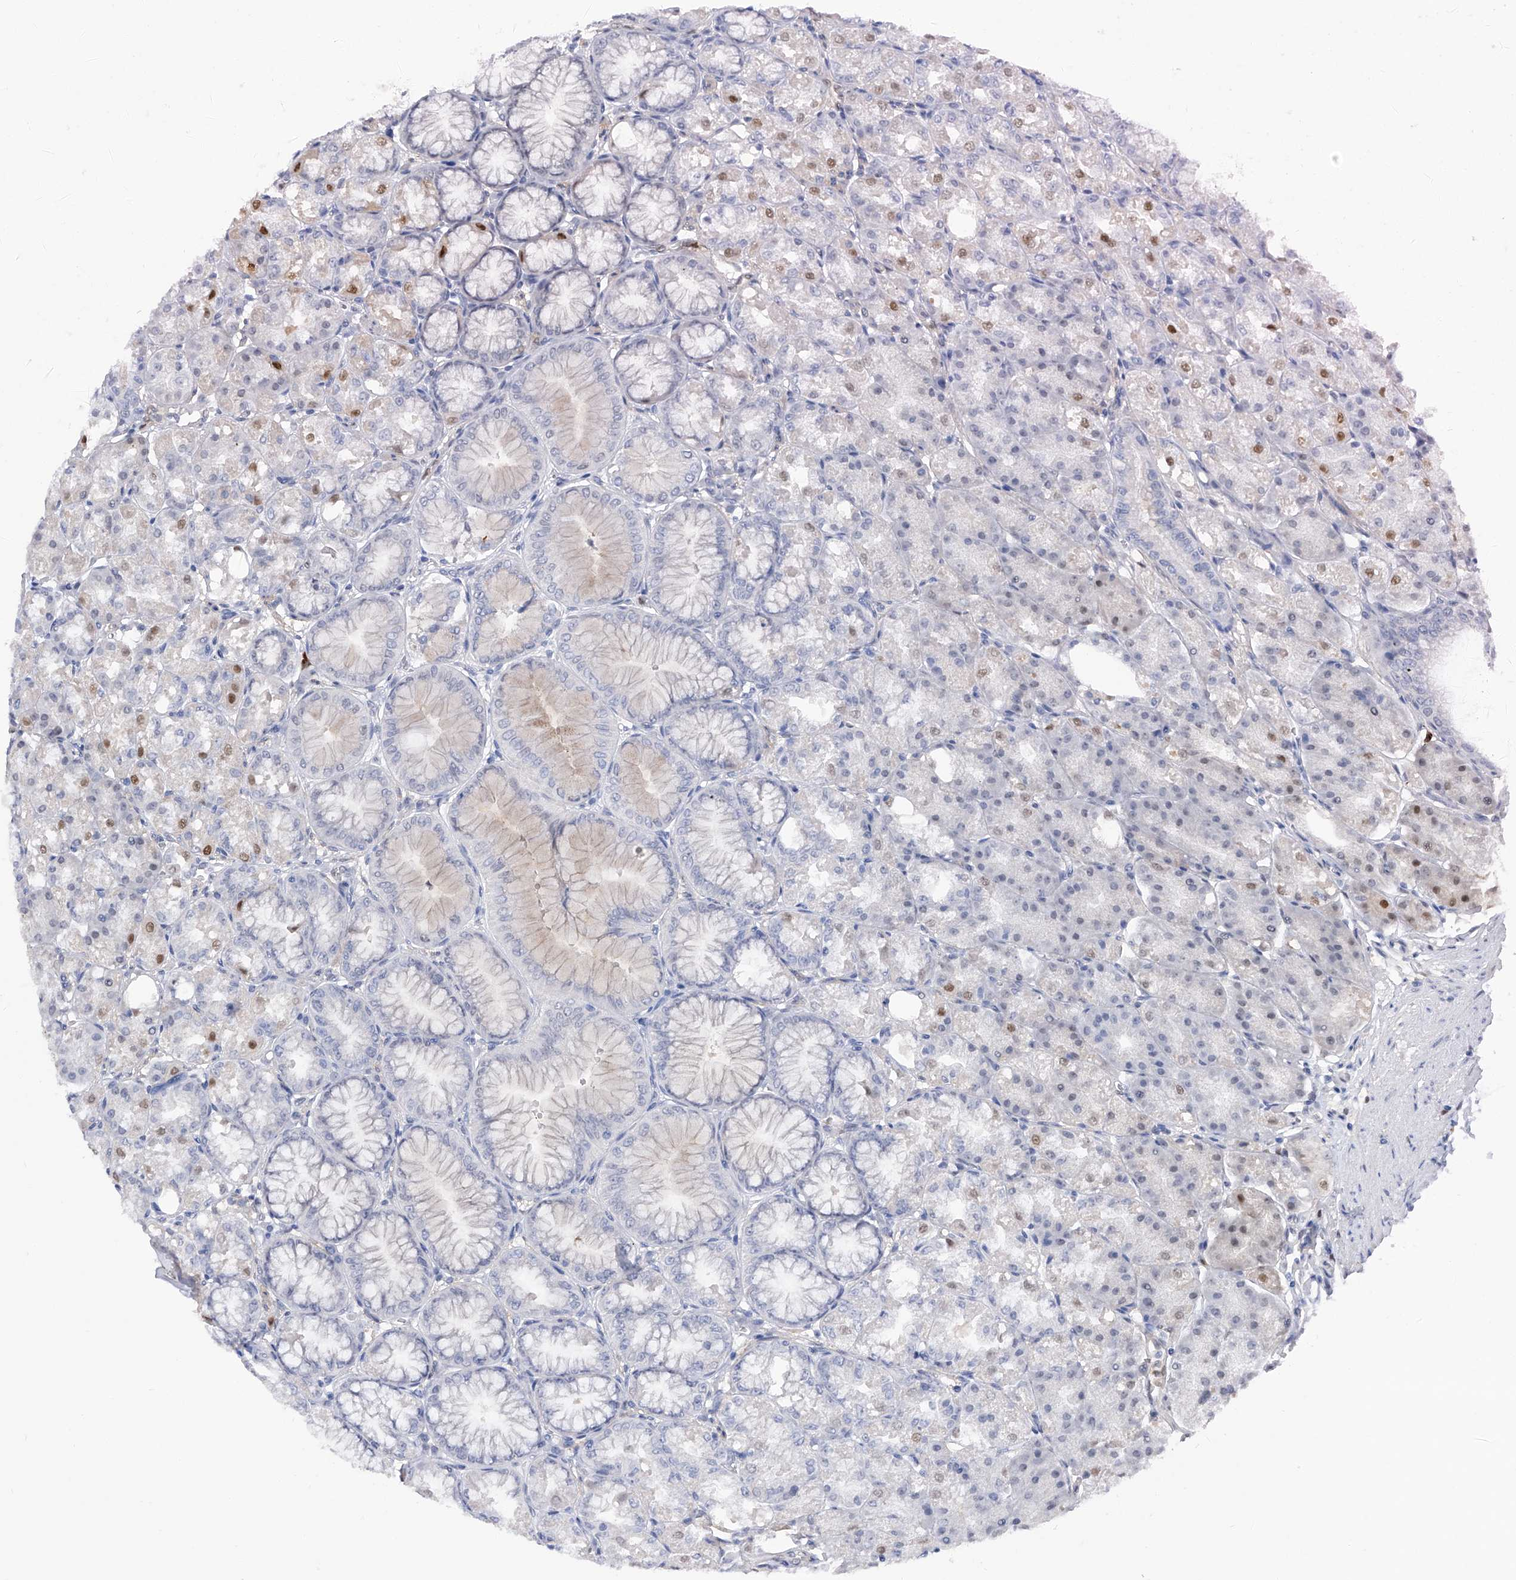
{"staining": {"intensity": "strong", "quantity": "25%-75%", "location": "nuclear"}, "tissue": "stomach", "cell_type": "Glandular cells", "image_type": "normal", "snomed": [{"axis": "morphology", "description": "Normal tissue, NOS"}, {"axis": "topography", "description": "Stomach, lower"}], "caption": "Immunohistochemistry histopathology image of unremarkable stomach: human stomach stained using immunohistochemistry (IHC) demonstrates high levels of strong protein expression localized specifically in the nuclear of glandular cells, appearing as a nuclear brown color.", "gene": "PHF20", "patient": {"sex": "male", "age": 71}}